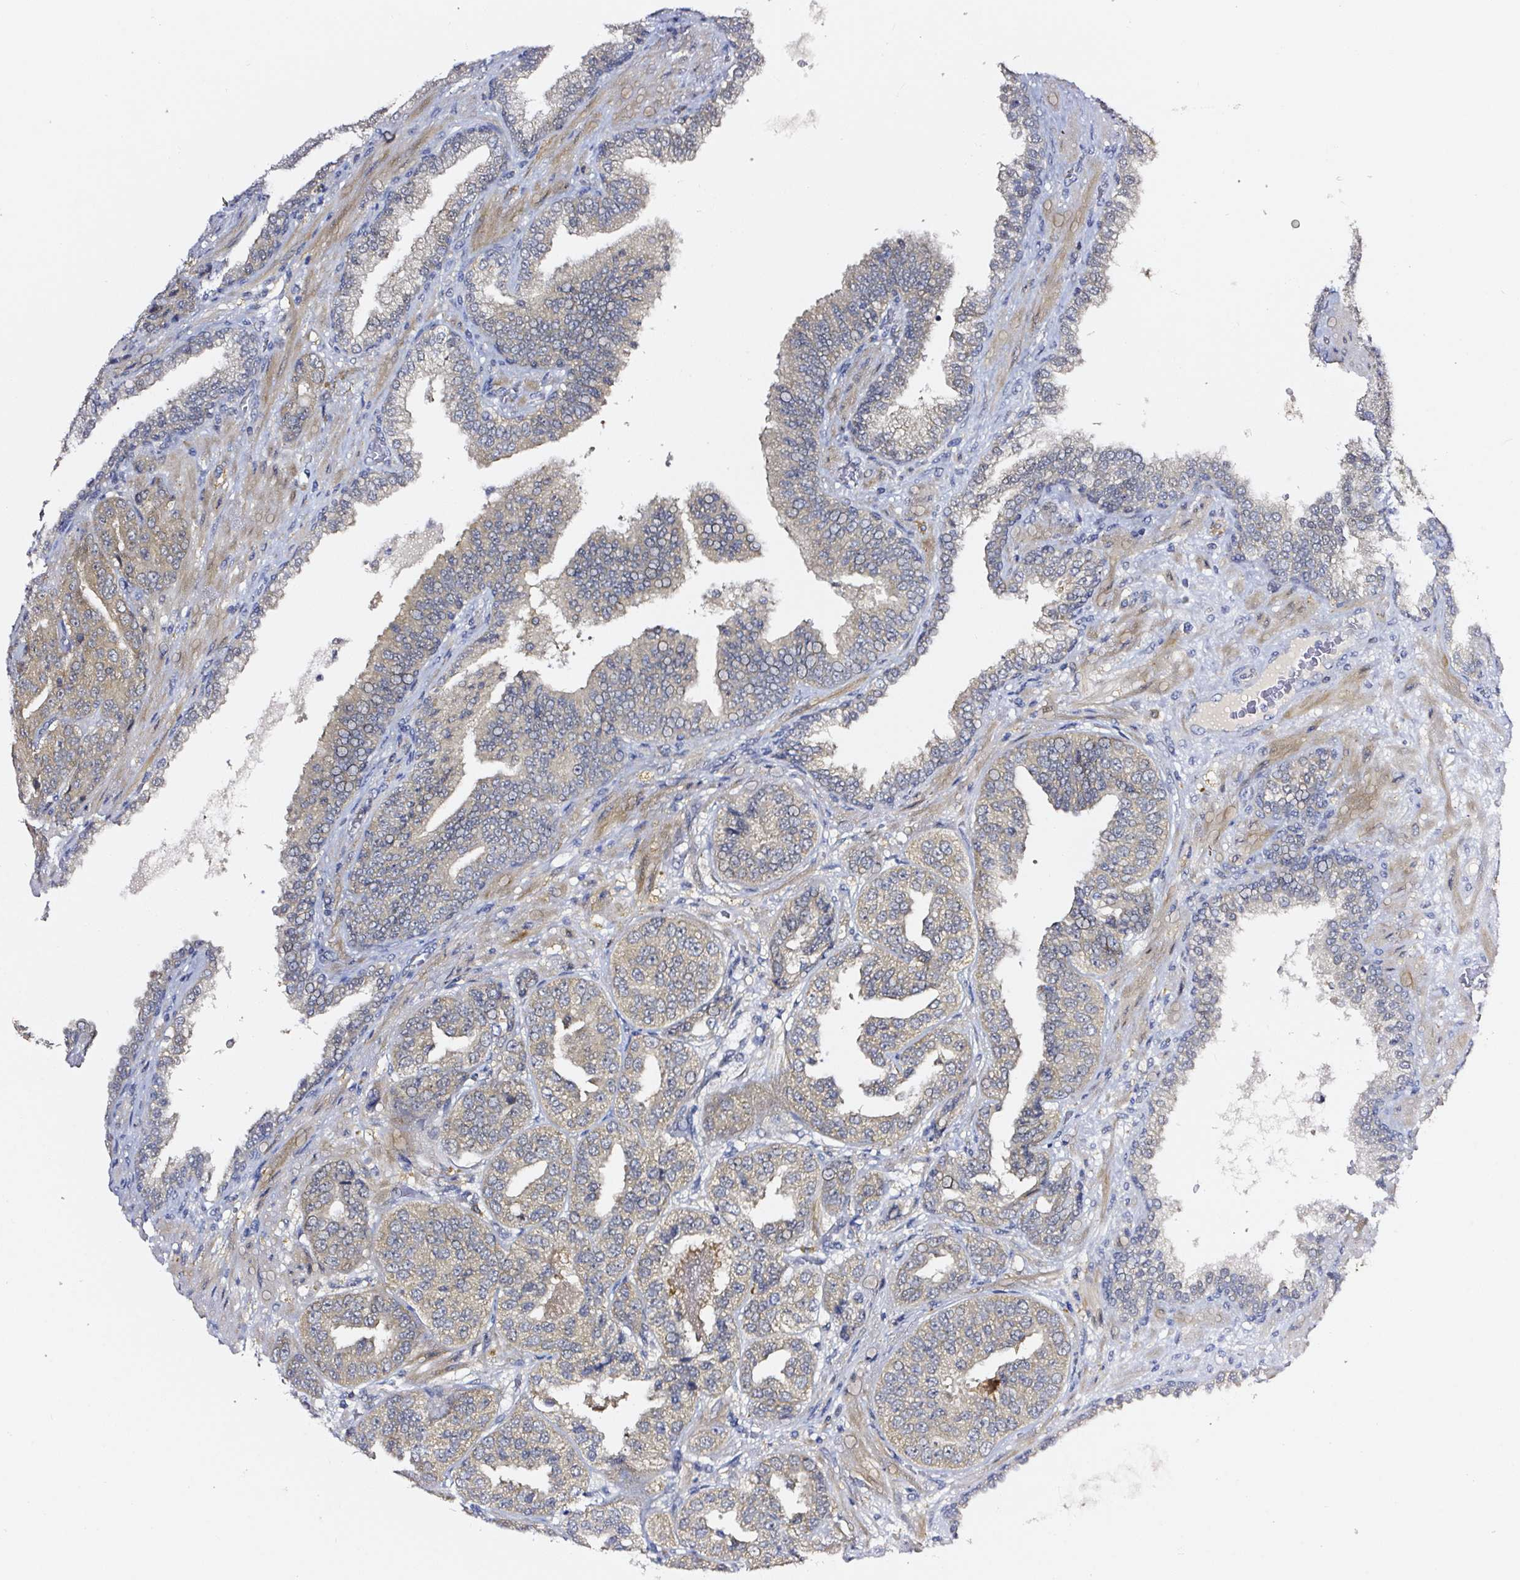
{"staining": {"intensity": "weak", "quantity": ">75%", "location": "cytoplasmic/membranous"}, "tissue": "prostate cancer", "cell_type": "Tumor cells", "image_type": "cancer", "snomed": [{"axis": "morphology", "description": "Adenocarcinoma, High grade"}, {"axis": "topography", "description": "Prostate"}], "caption": "Weak cytoplasmic/membranous positivity for a protein is seen in approximately >75% of tumor cells of prostate cancer (adenocarcinoma (high-grade)) using immunohistochemistry (IHC).", "gene": "PRKAA2", "patient": {"sex": "male", "age": 63}}